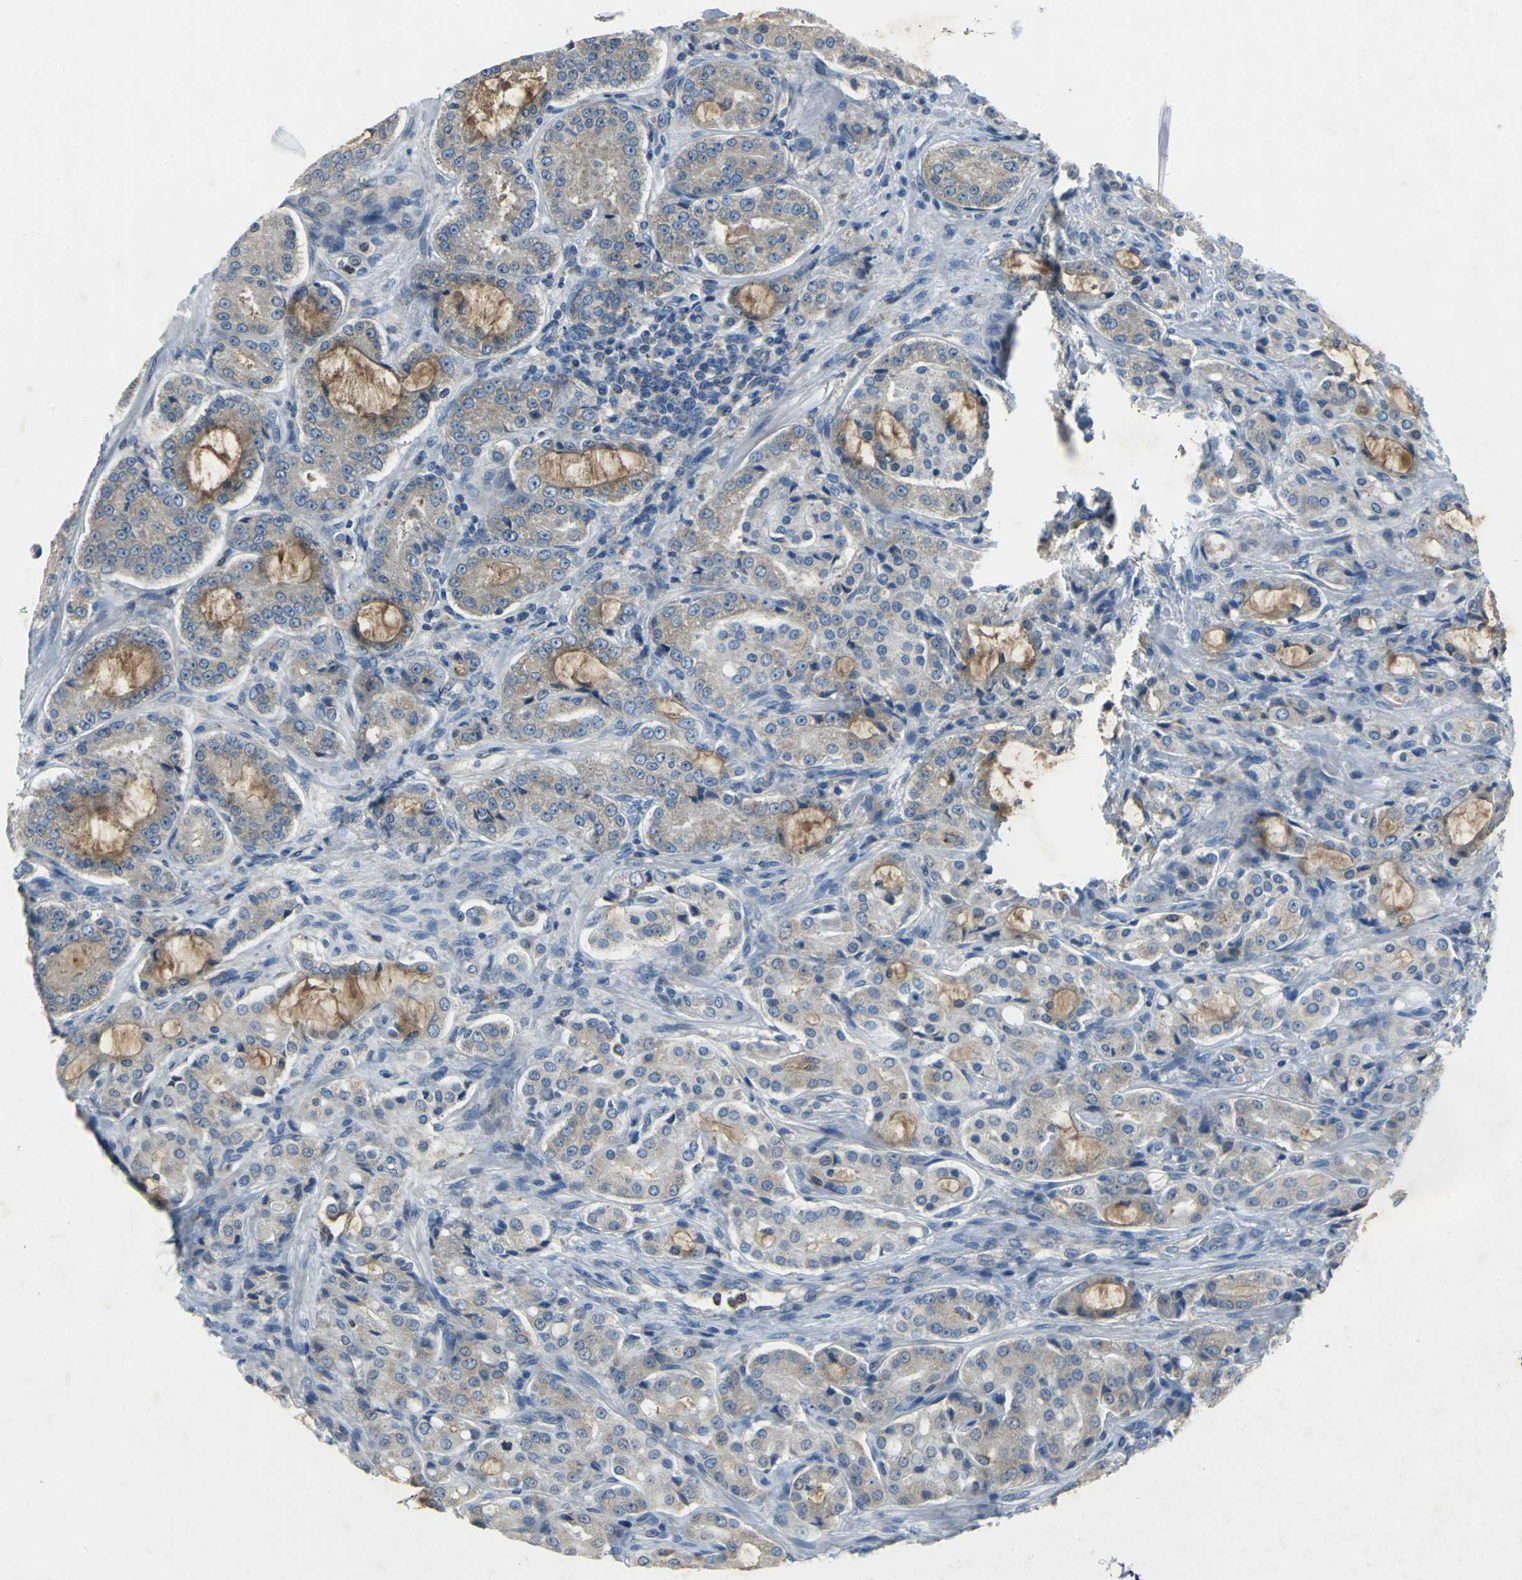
{"staining": {"intensity": "weak", "quantity": ">75%", "location": "cytoplasmic/membranous"}, "tissue": "prostate cancer", "cell_type": "Tumor cells", "image_type": "cancer", "snomed": [{"axis": "morphology", "description": "Adenocarcinoma, High grade"}, {"axis": "topography", "description": "Prostate"}], "caption": "There is low levels of weak cytoplasmic/membranous staining in tumor cells of prostate adenocarcinoma (high-grade), as demonstrated by immunohistochemical staining (brown color).", "gene": "EIF5A", "patient": {"sex": "male", "age": 72}}